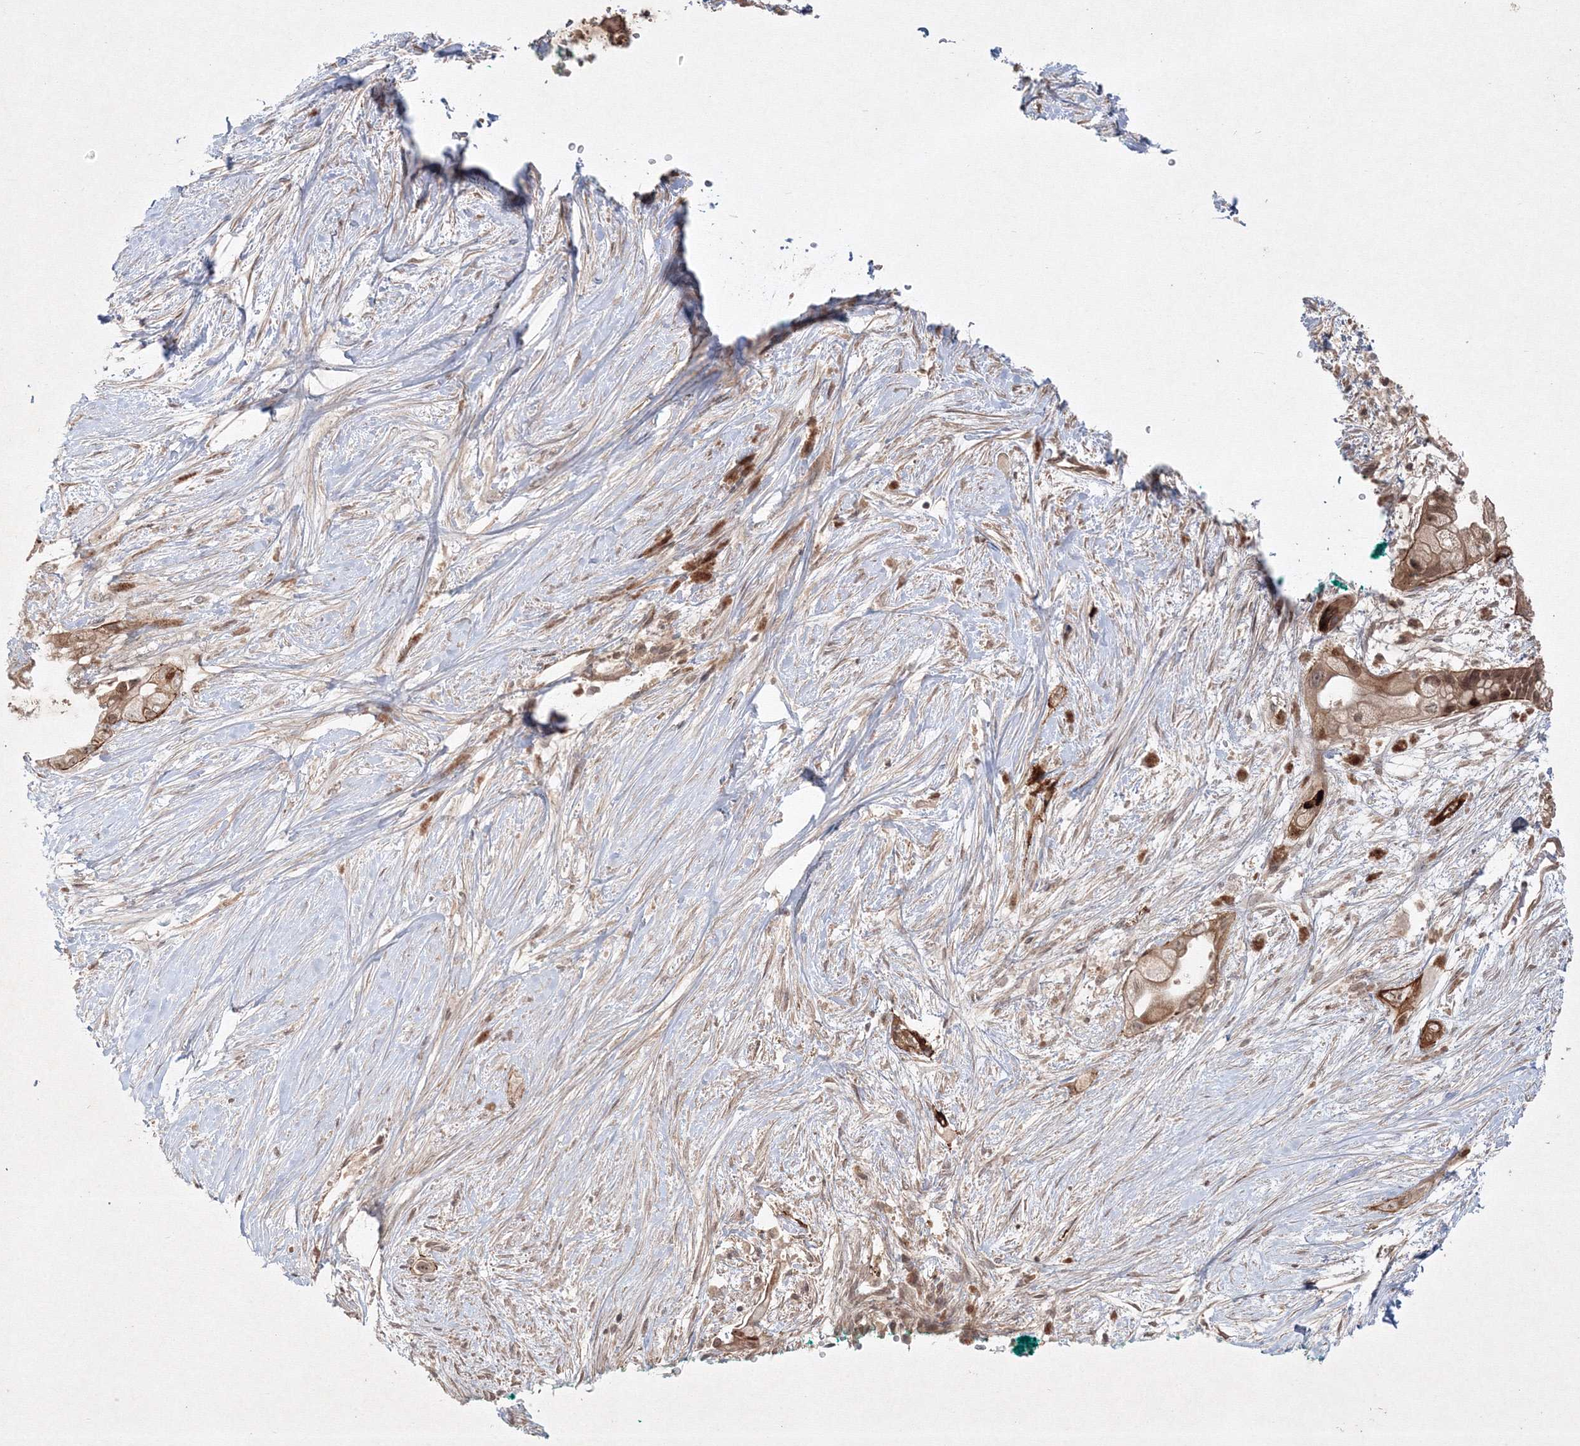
{"staining": {"intensity": "moderate", "quantity": ">75%", "location": "cytoplasmic/membranous,nuclear"}, "tissue": "pancreatic cancer", "cell_type": "Tumor cells", "image_type": "cancer", "snomed": [{"axis": "morphology", "description": "Adenocarcinoma, NOS"}, {"axis": "topography", "description": "Pancreas"}], "caption": "A brown stain shows moderate cytoplasmic/membranous and nuclear positivity of a protein in human pancreatic adenocarcinoma tumor cells.", "gene": "KIF20A", "patient": {"sex": "male", "age": 53}}